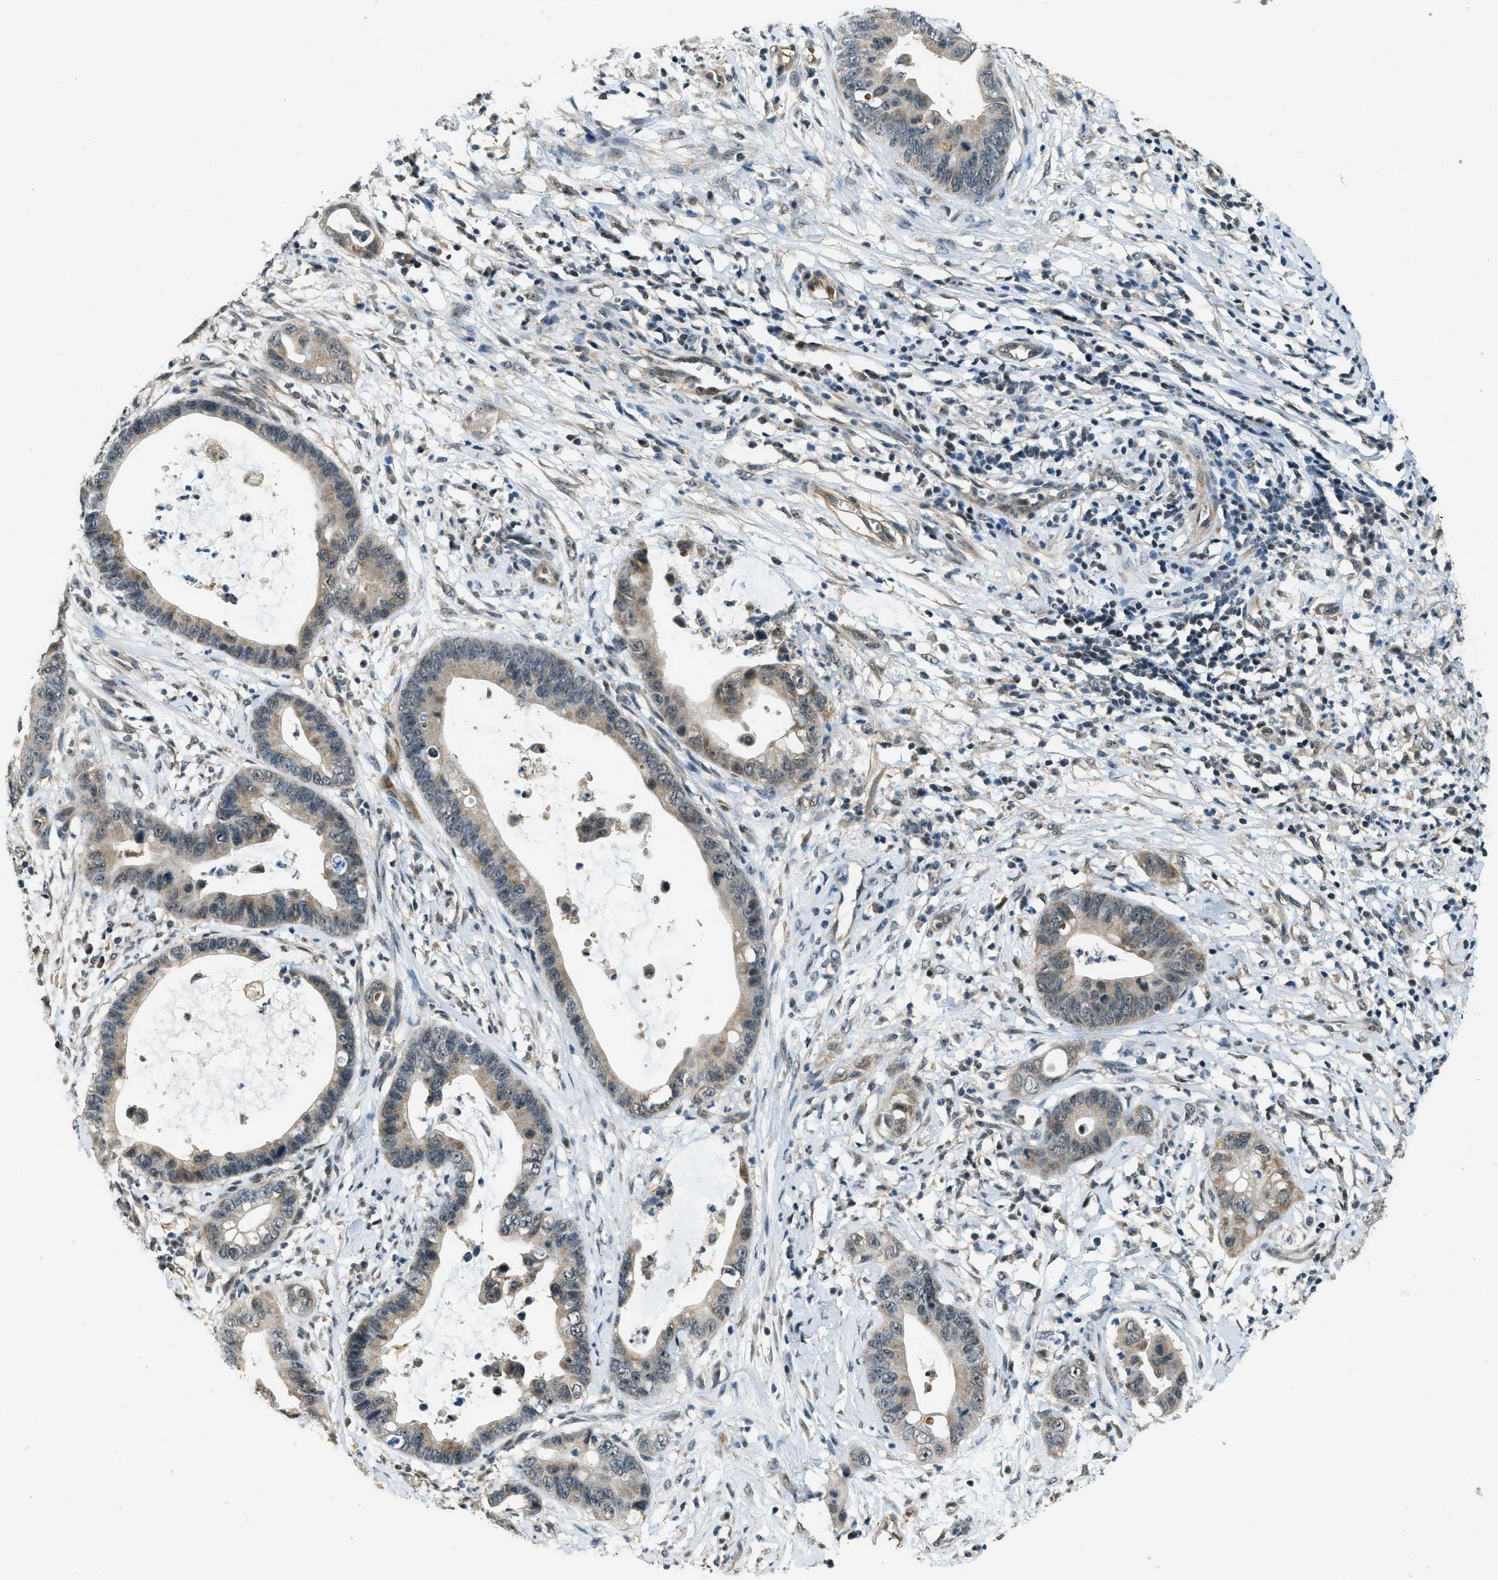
{"staining": {"intensity": "weak", "quantity": "25%-75%", "location": "cytoplasmic/membranous,nuclear"}, "tissue": "cervical cancer", "cell_type": "Tumor cells", "image_type": "cancer", "snomed": [{"axis": "morphology", "description": "Adenocarcinoma, NOS"}, {"axis": "topography", "description": "Cervix"}], "caption": "An image of adenocarcinoma (cervical) stained for a protein demonstrates weak cytoplasmic/membranous and nuclear brown staining in tumor cells.", "gene": "MED21", "patient": {"sex": "female", "age": 44}}